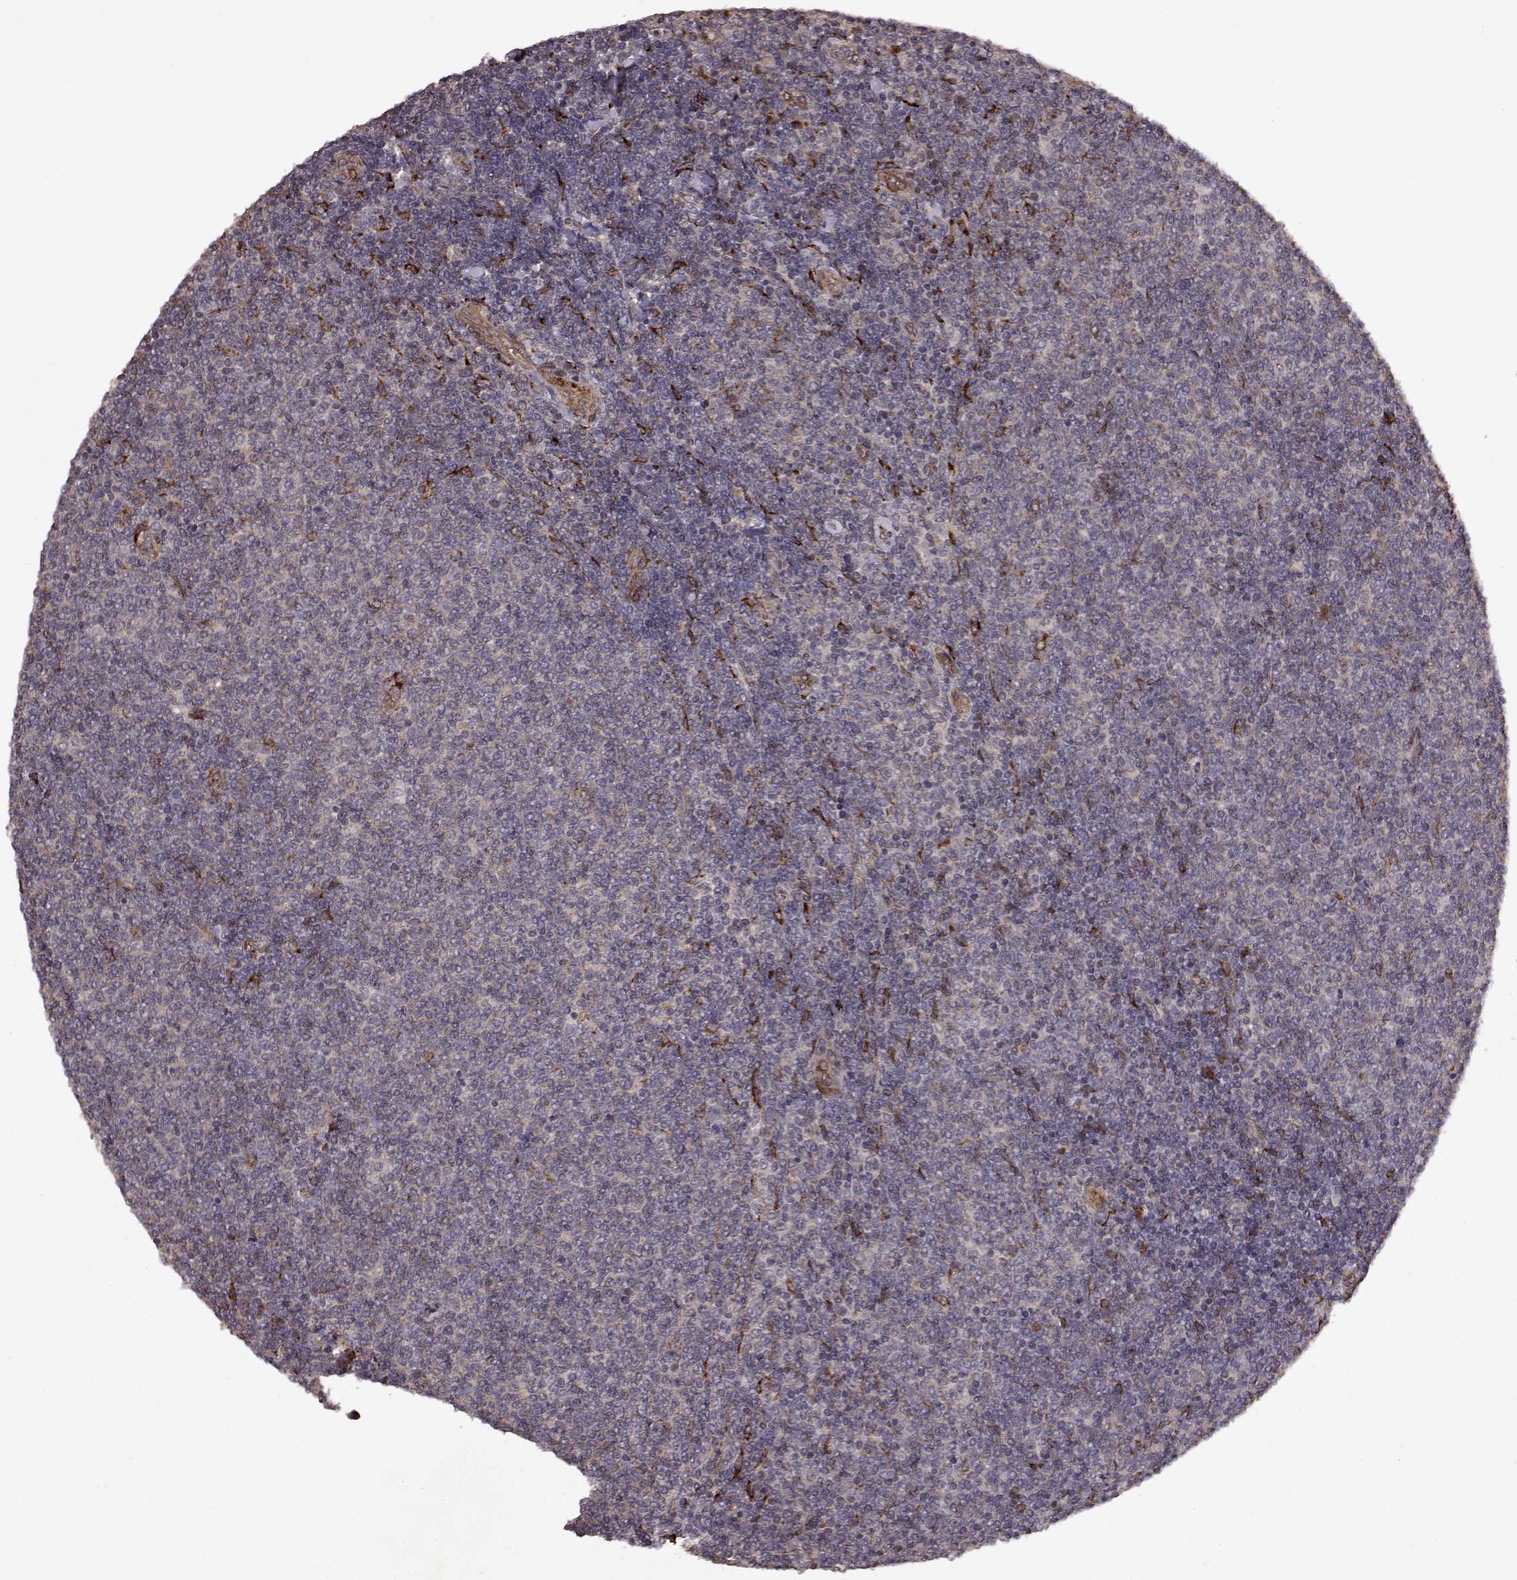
{"staining": {"intensity": "negative", "quantity": "none", "location": "none"}, "tissue": "lymphoma", "cell_type": "Tumor cells", "image_type": "cancer", "snomed": [{"axis": "morphology", "description": "Malignant lymphoma, non-Hodgkin's type, Low grade"}, {"axis": "topography", "description": "Lymph node"}], "caption": "DAB (3,3'-diaminobenzidine) immunohistochemical staining of human low-grade malignant lymphoma, non-Hodgkin's type exhibits no significant positivity in tumor cells.", "gene": "FSTL1", "patient": {"sex": "male", "age": 52}}